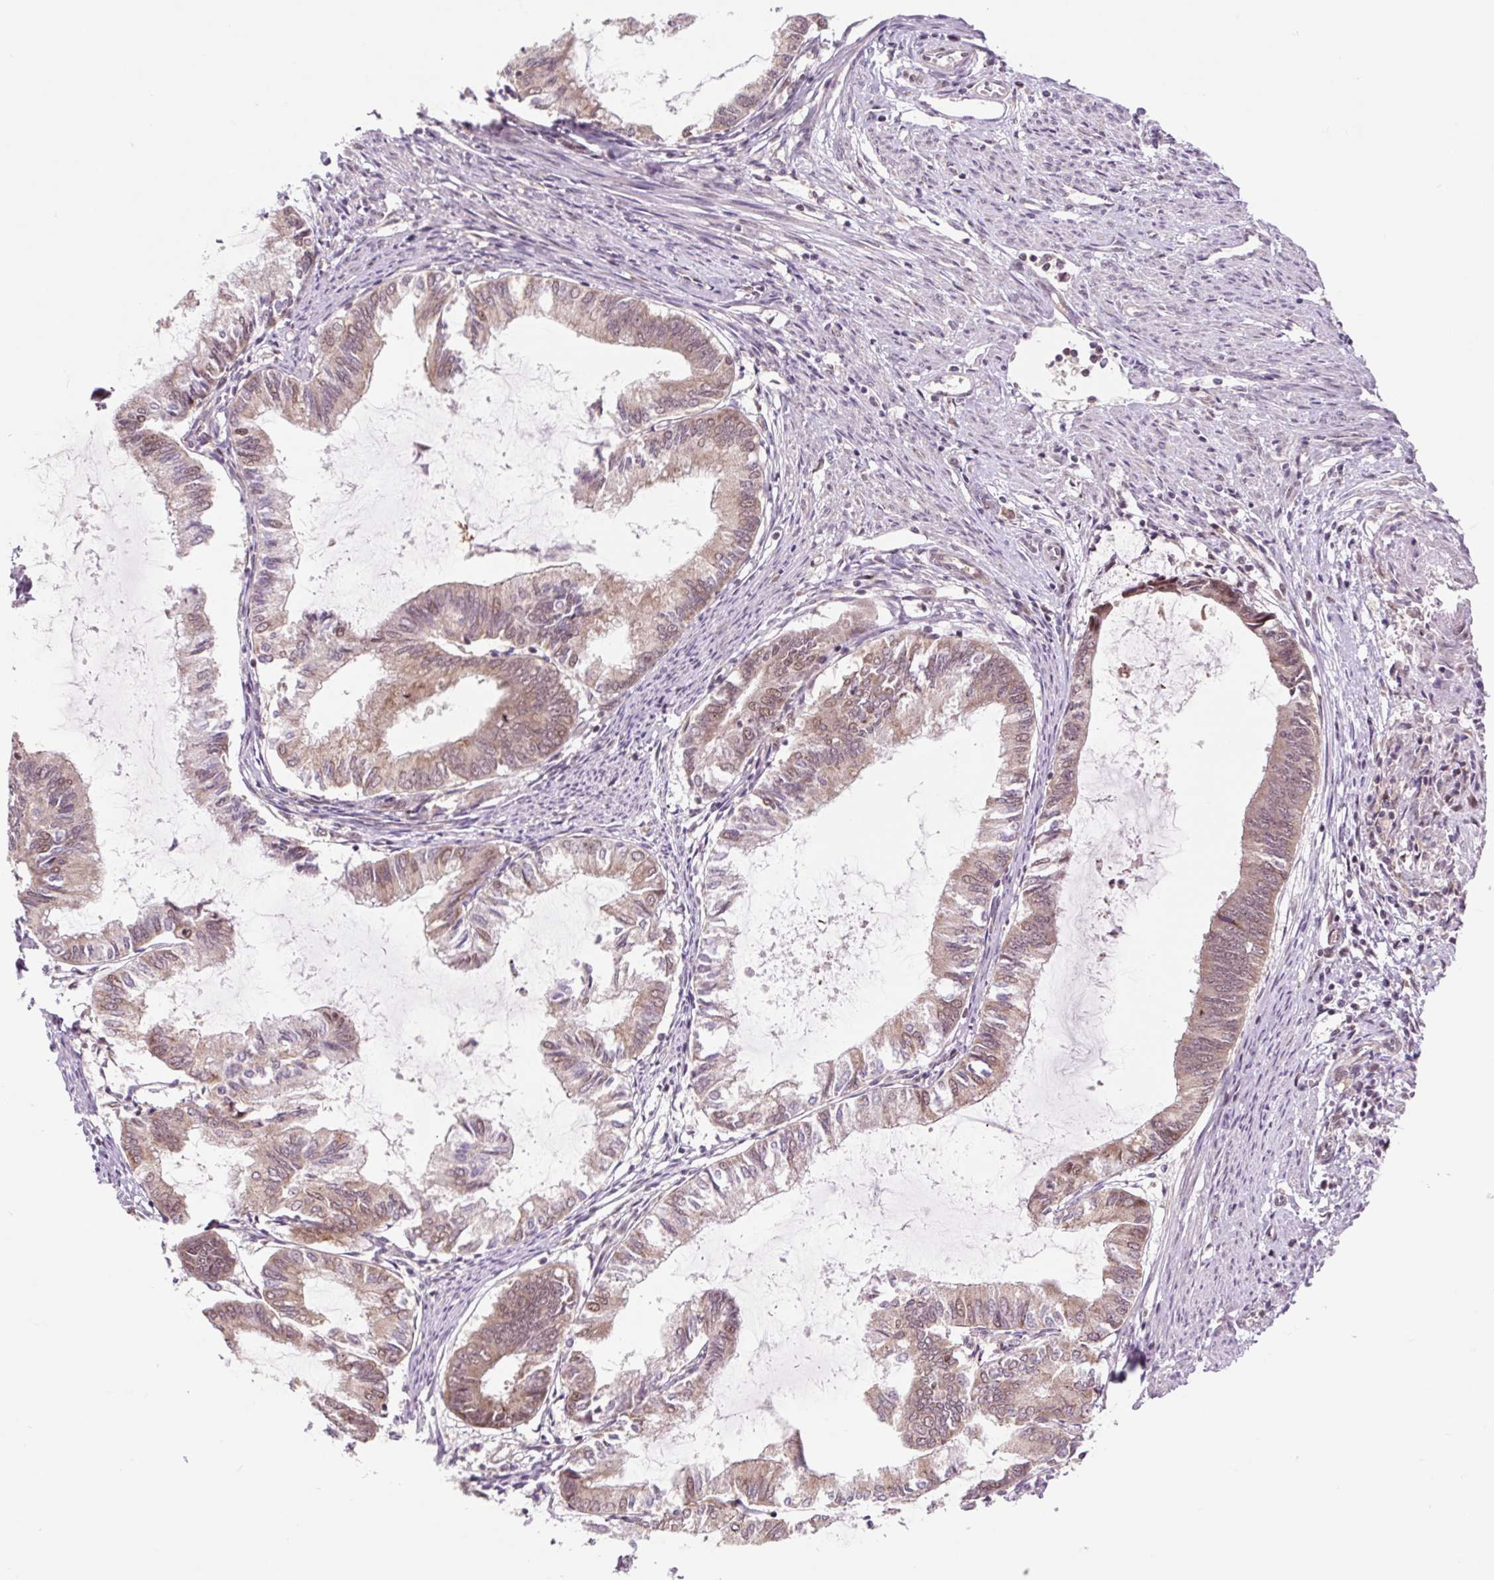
{"staining": {"intensity": "weak", "quantity": ">75%", "location": "cytoplasmic/membranous,nuclear"}, "tissue": "endometrial cancer", "cell_type": "Tumor cells", "image_type": "cancer", "snomed": [{"axis": "morphology", "description": "Adenocarcinoma, NOS"}, {"axis": "topography", "description": "Endometrium"}], "caption": "The immunohistochemical stain shows weak cytoplasmic/membranous and nuclear positivity in tumor cells of adenocarcinoma (endometrial) tissue.", "gene": "HFE", "patient": {"sex": "female", "age": 86}}